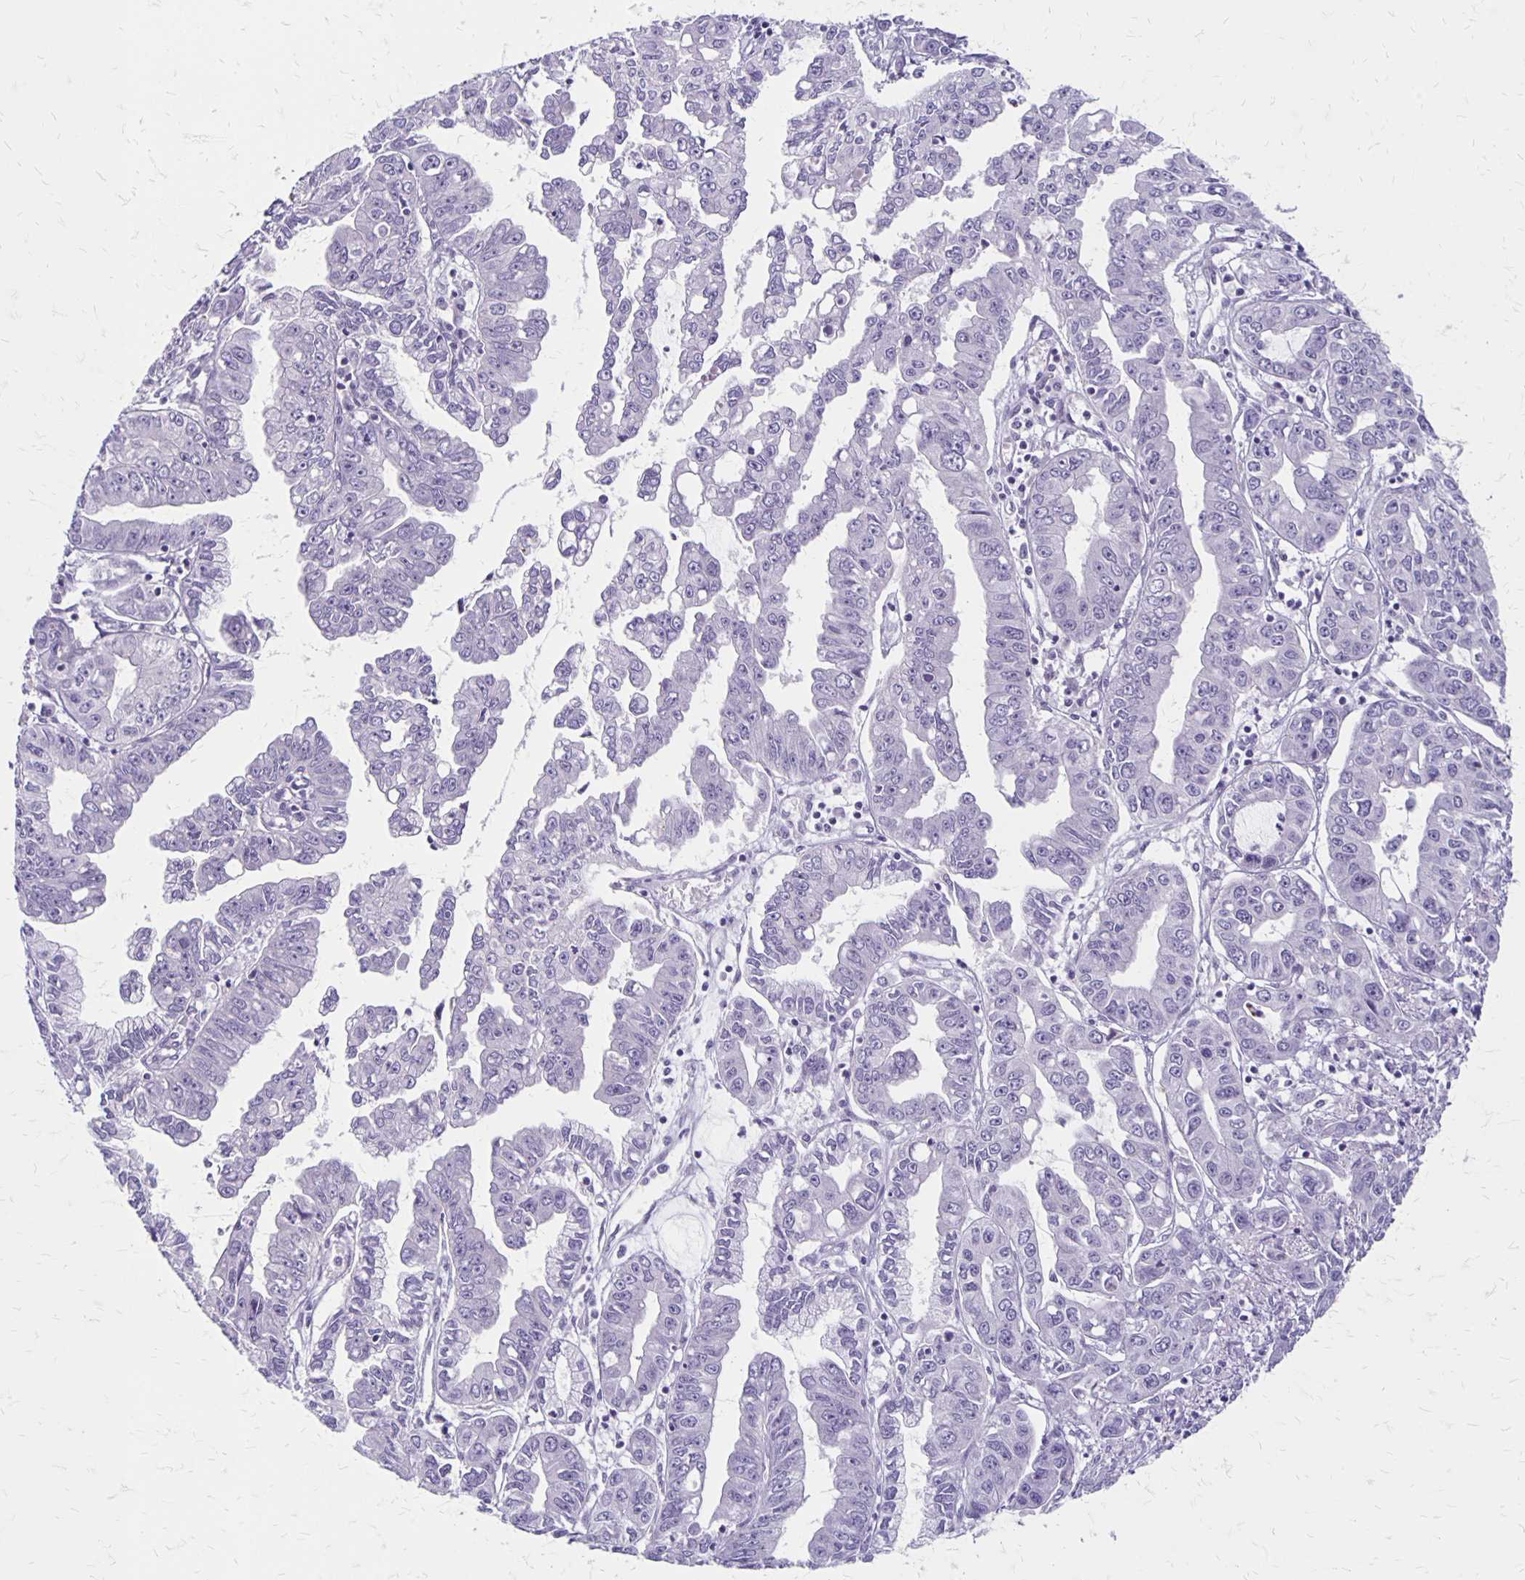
{"staining": {"intensity": "negative", "quantity": "none", "location": "none"}, "tissue": "liver cancer", "cell_type": "Tumor cells", "image_type": "cancer", "snomed": [{"axis": "morphology", "description": "Cholangiocarcinoma"}, {"axis": "topography", "description": "Liver"}], "caption": "Immunohistochemical staining of human liver cancer (cholangiocarcinoma) displays no significant positivity in tumor cells.", "gene": "HOMER1", "patient": {"sex": "male", "age": 58}}